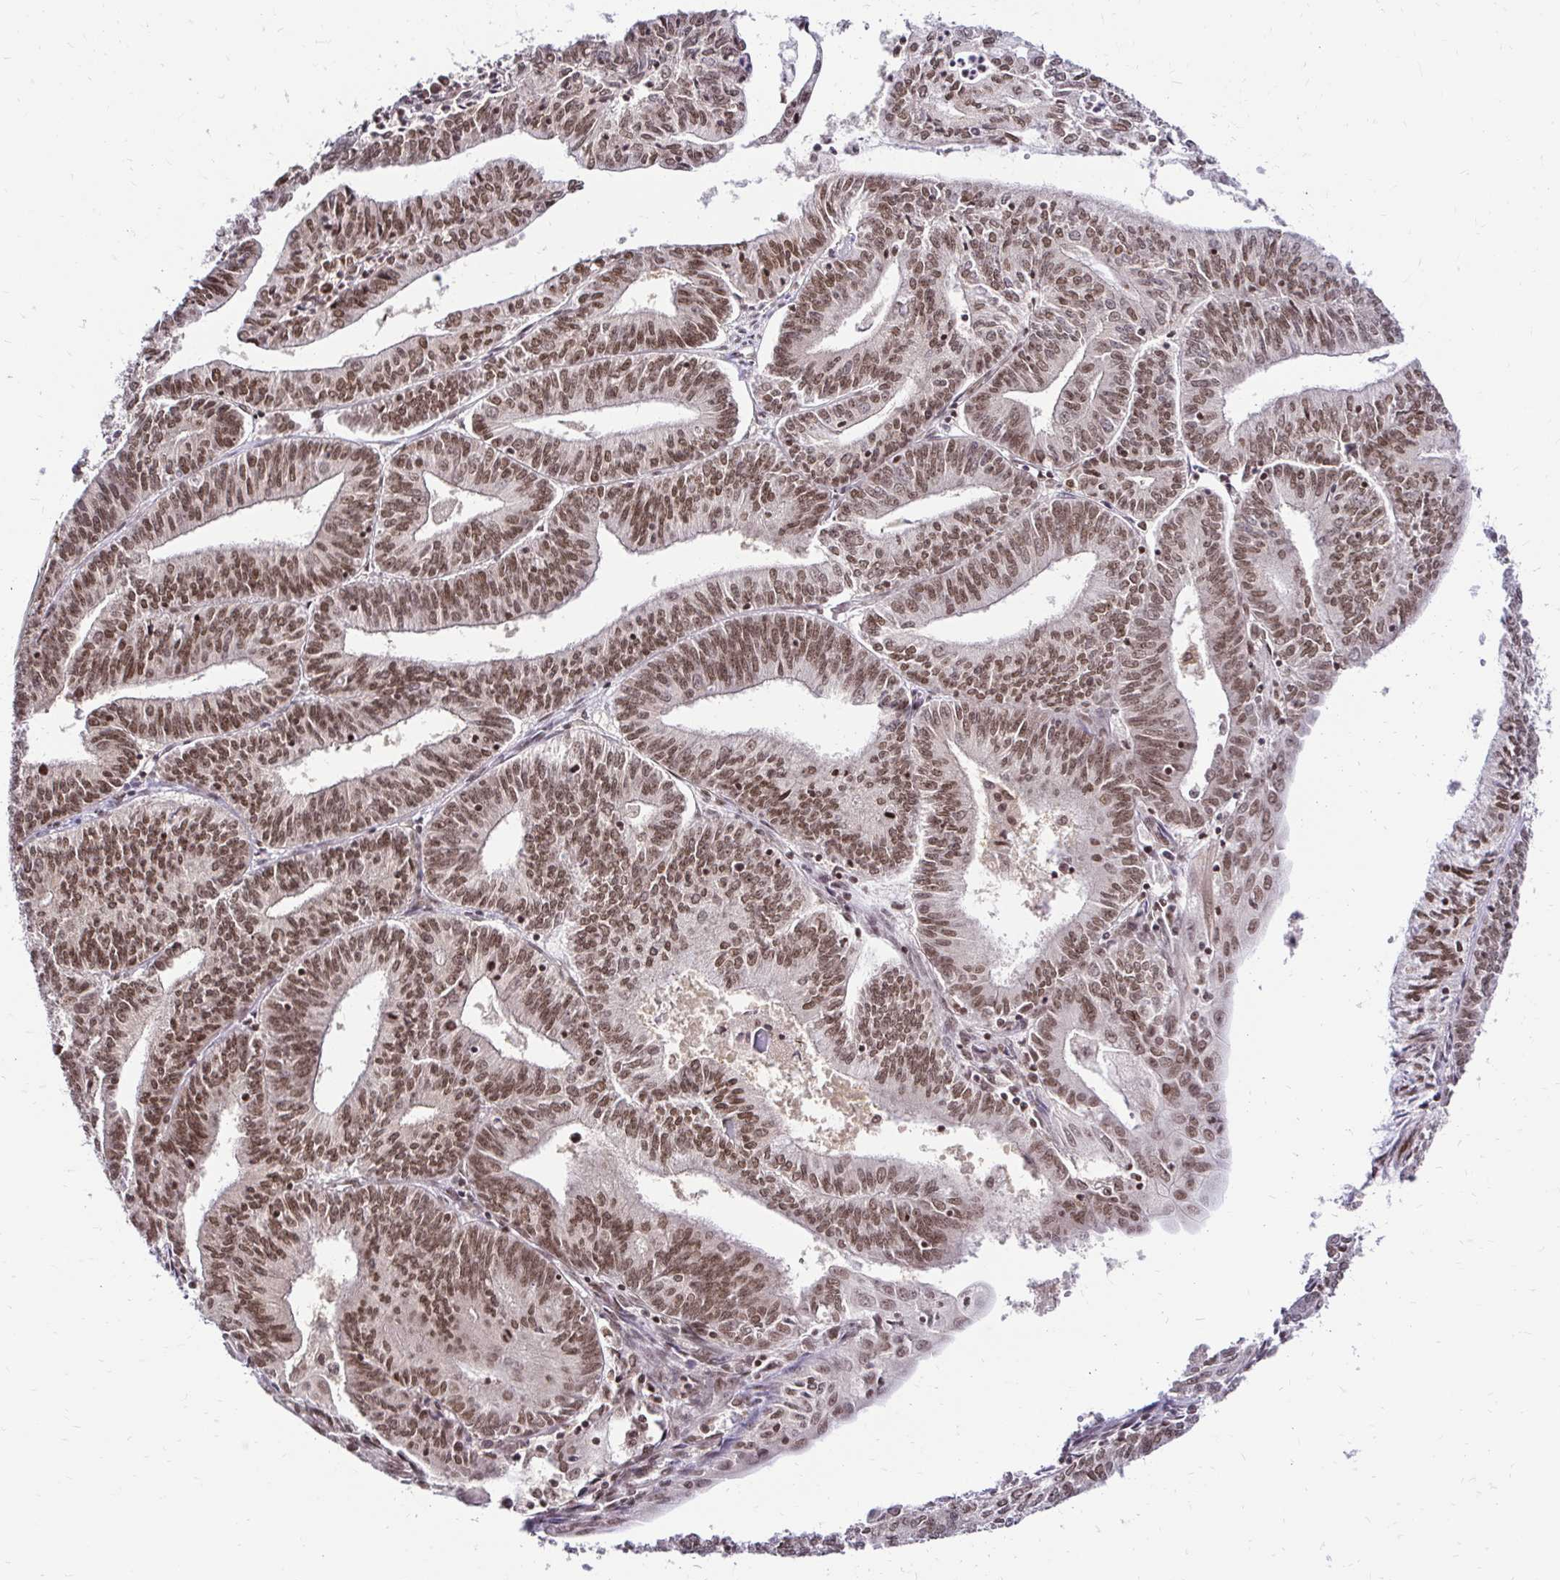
{"staining": {"intensity": "moderate", "quantity": ">75%", "location": "nuclear"}, "tissue": "endometrial cancer", "cell_type": "Tumor cells", "image_type": "cancer", "snomed": [{"axis": "morphology", "description": "Adenocarcinoma, NOS"}, {"axis": "topography", "description": "Endometrium"}], "caption": "The immunohistochemical stain labels moderate nuclear staining in tumor cells of endometrial cancer tissue.", "gene": "GLYR1", "patient": {"sex": "female", "age": 61}}